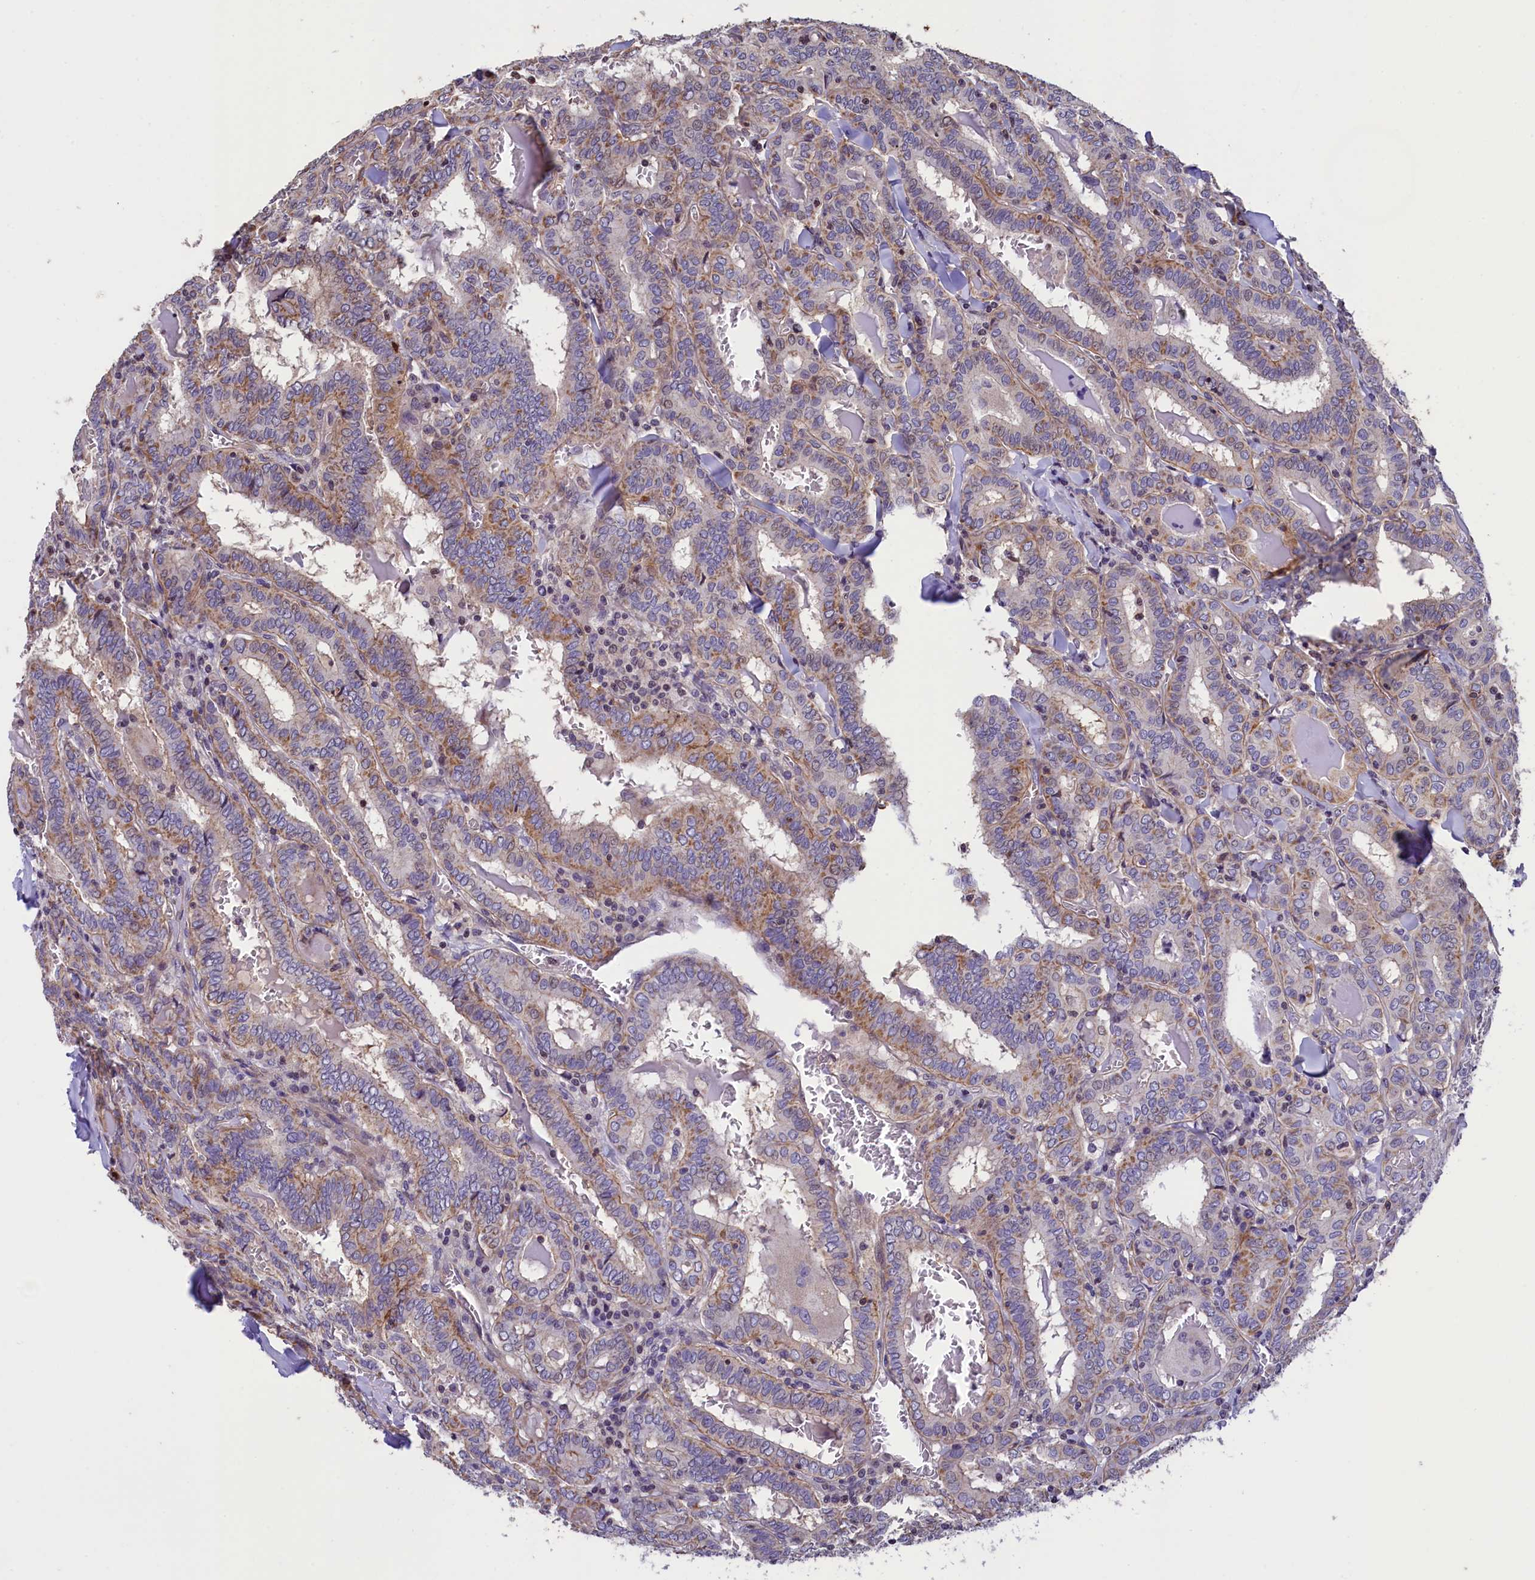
{"staining": {"intensity": "weak", "quantity": "25%-75%", "location": "cytoplasmic/membranous"}, "tissue": "thyroid cancer", "cell_type": "Tumor cells", "image_type": "cancer", "snomed": [{"axis": "morphology", "description": "Papillary adenocarcinoma, NOS"}, {"axis": "topography", "description": "Thyroid gland"}], "caption": "This photomicrograph shows thyroid papillary adenocarcinoma stained with IHC to label a protein in brown. The cytoplasmic/membranous of tumor cells show weak positivity for the protein. Nuclei are counter-stained blue.", "gene": "ZNF2", "patient": {"sex": "female", "age": 72}}